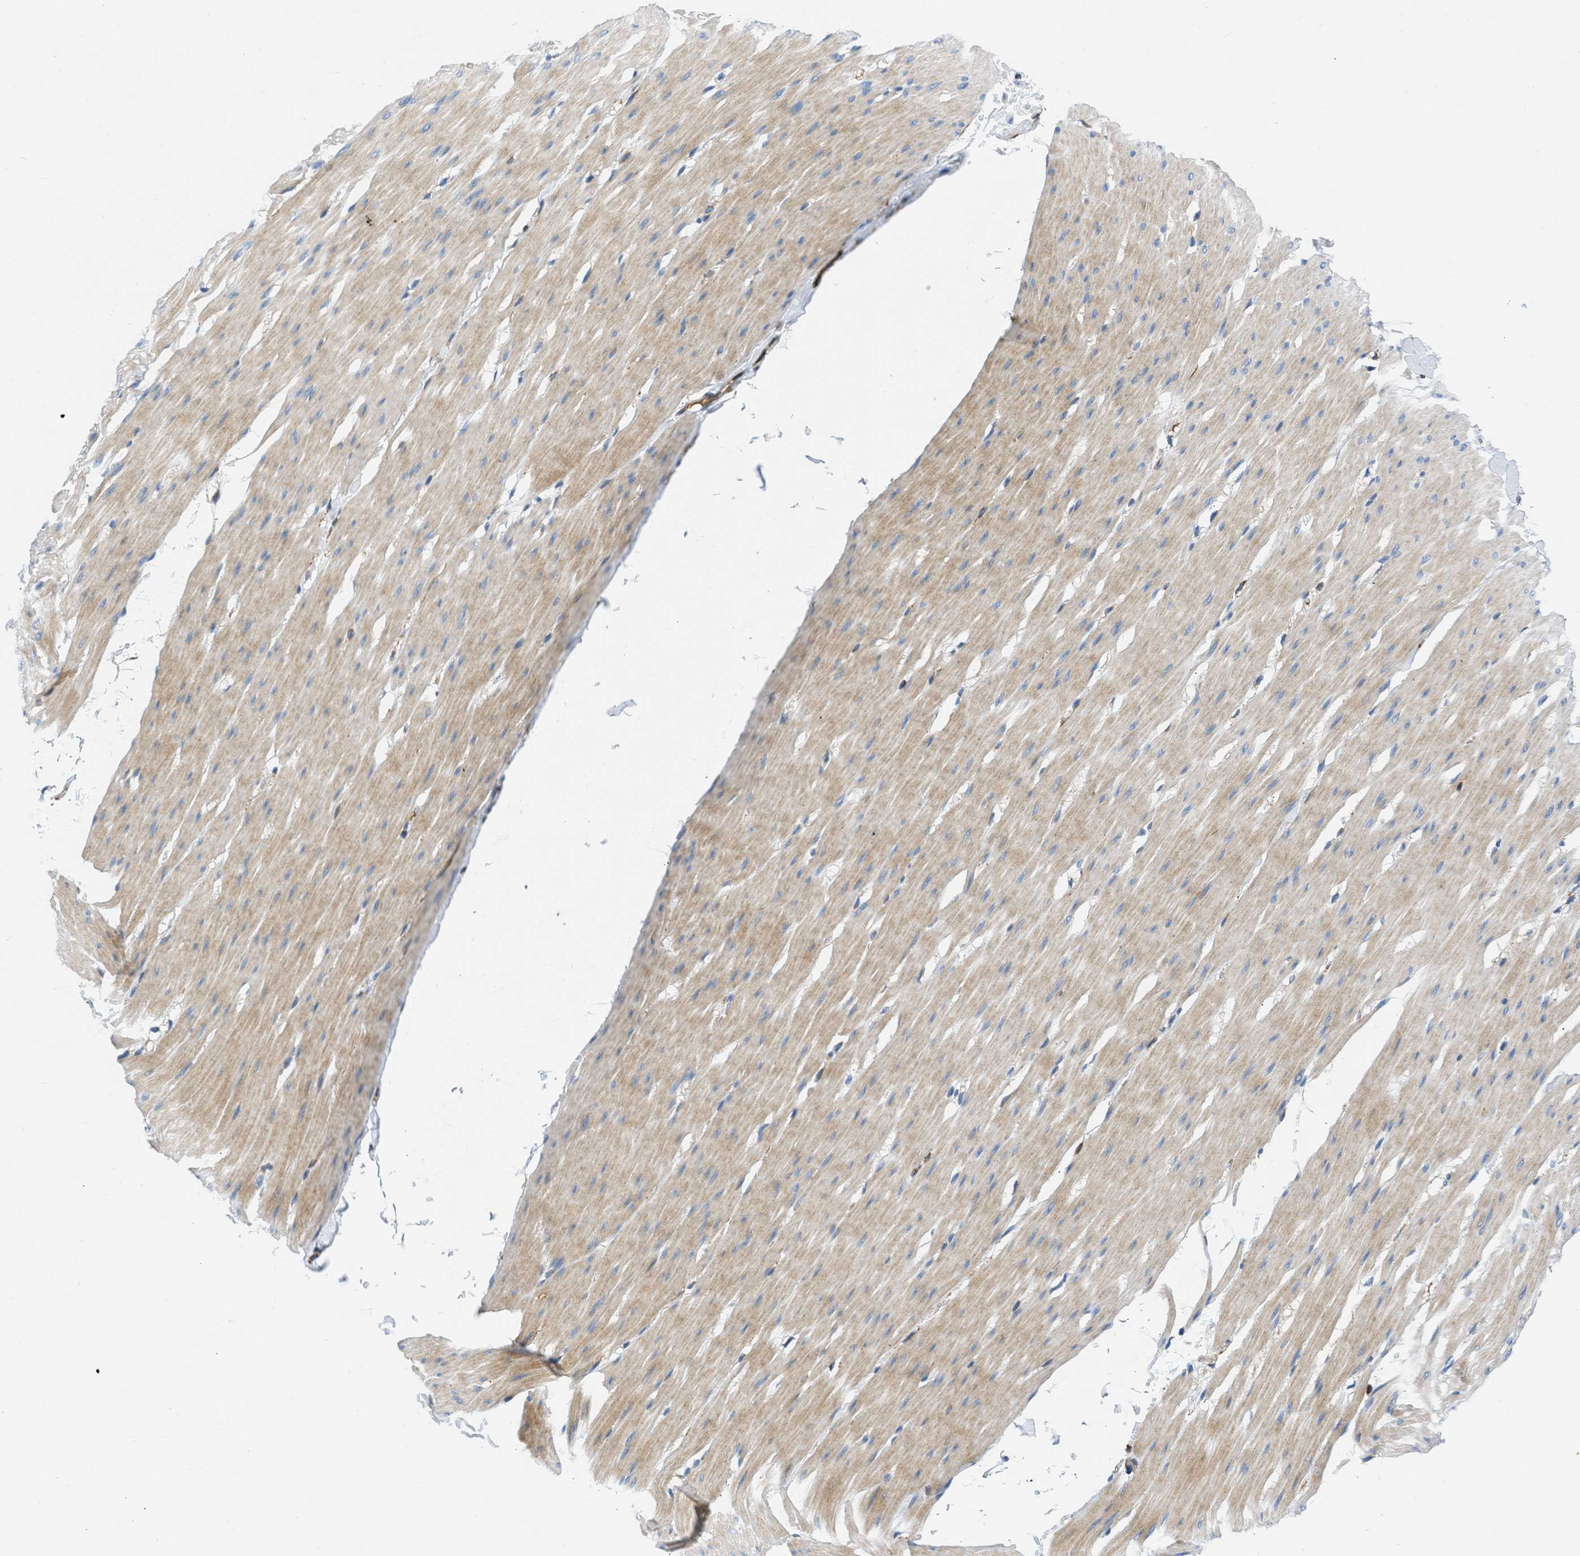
{"staining": {"intensity": "moderate", "quantity": "25%-75%", "location": "cytoplasmic/membranous"}, "tissue": "smooth muscle", "cell_type": "Smooth muscle cells", "image_type": "normal", "snomed": [{"axis": "morphology", "description": "Normal tissue, NOS"}, {"axis": "topography", "description": "Smooth muscle"}, {"axis": "topography", "description": "Colon"}], "caption": "Smooth muscle stained with IHC demonstrates moderate cytoplasmic/membranous expression in about 25%-75% of smooth muscle cells.", "gene": "ULK4", "patient": {"sex": "male", "age": 67}}